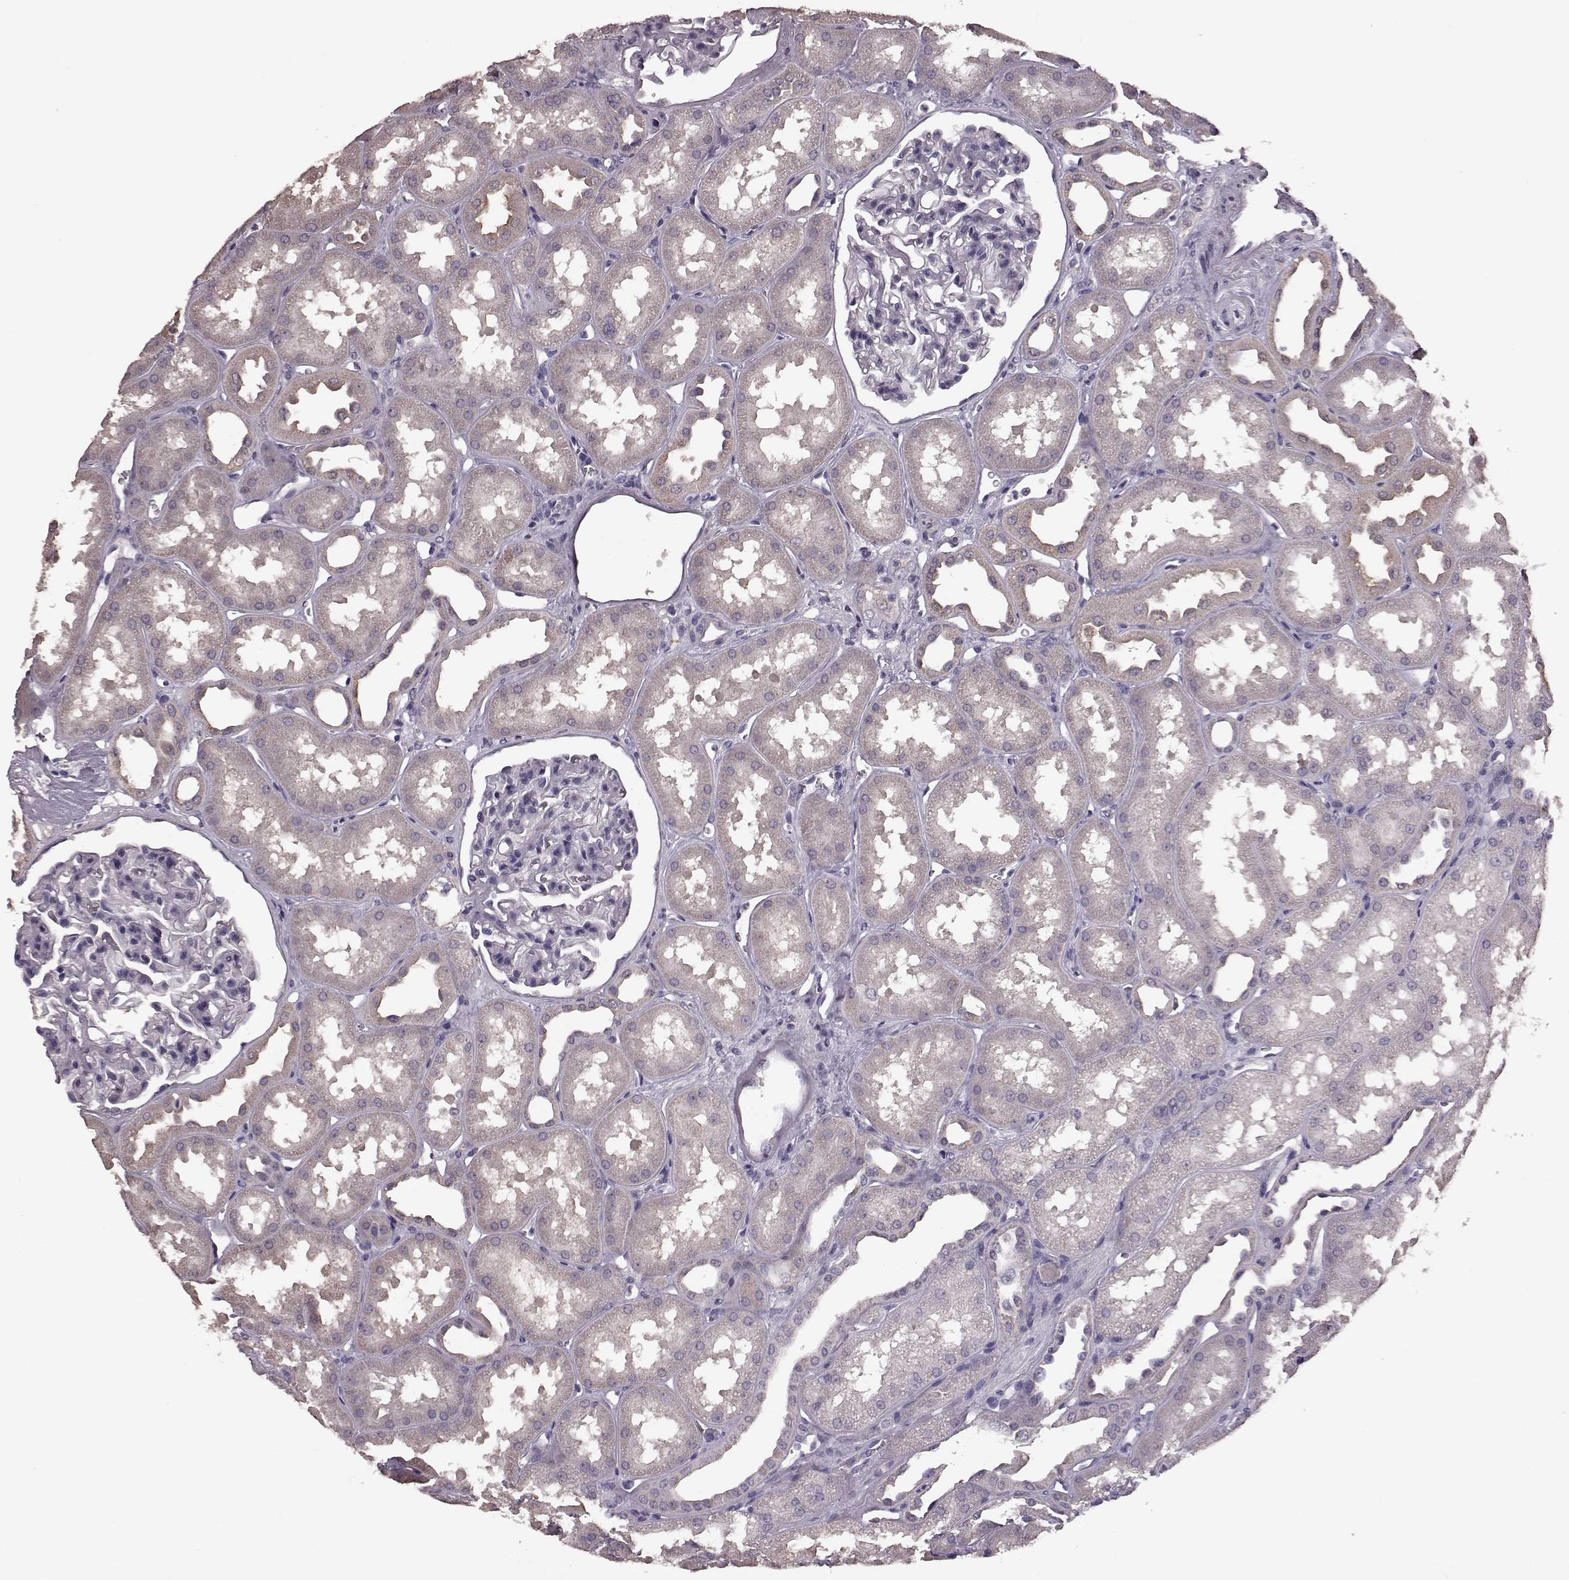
{"staining": {"intensity": "negative", "quantity": "none", "location": "none"}, "tissue": "kidney", "cell_type": "Cells in glomeruli", "image_type": "normal", "snomed": [{"axis": "morphology", "description": "Normal tissue, NOS"}, {"axis": "topography", "description": "Kidney"}], "caption": "High magnification brightfield microscopy of benign kidney stained with DAB (3,3'-diaminobenzidine) (brown) and counterstained with hematoxylin (blue): cells in glomeruli show no significant positivity. The staining was performed using DAB (3,3'-diaminobenzidine) to visualize the protein expression in brown, while the nuclei were stained in blue with hematoxylin (Magnification: 20x).", "gene": "FRRS1L", "patient": {"sex": "male", "age": 61}}